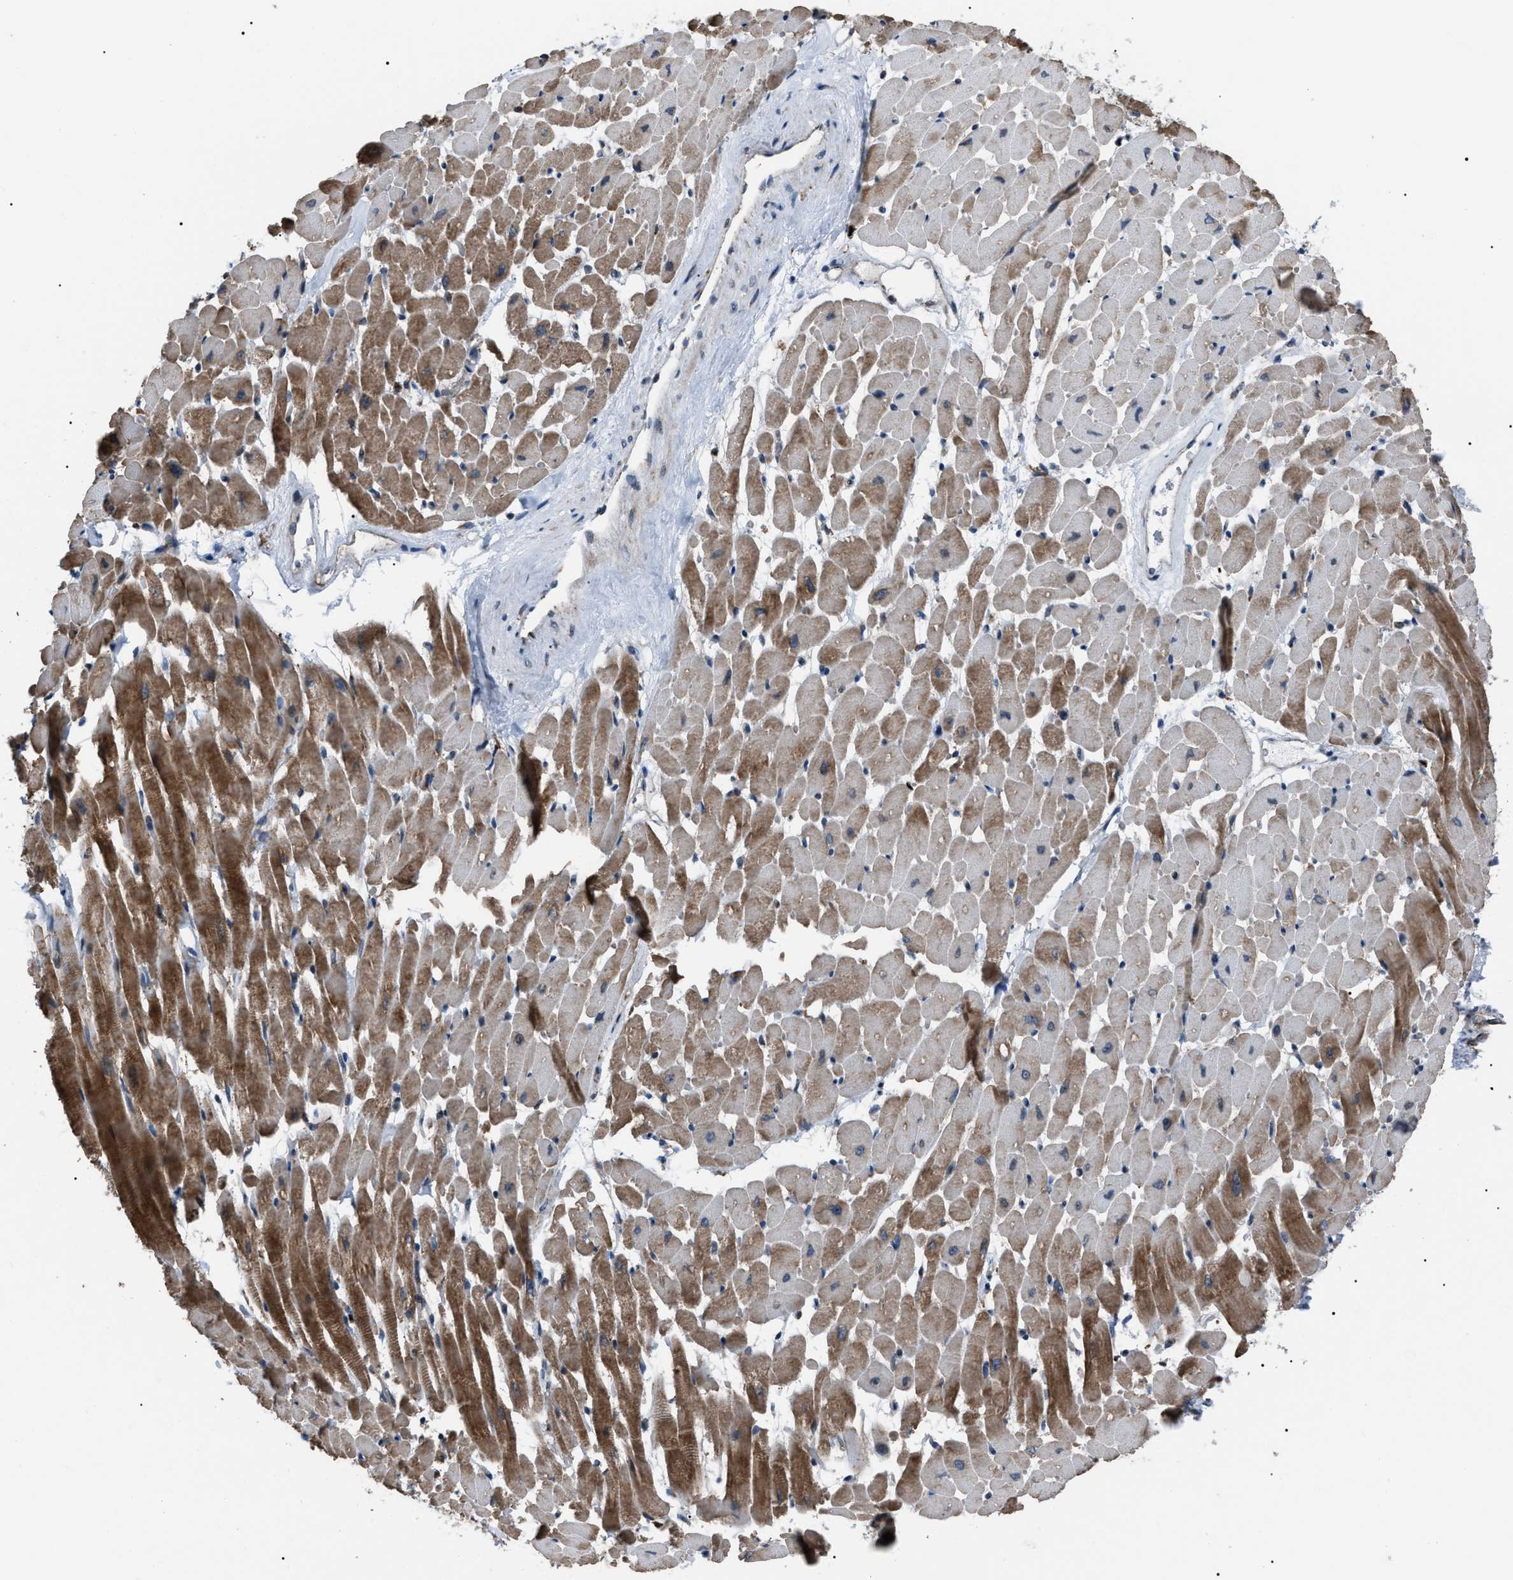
{"staining": {"intensity": "moderate", "quantity": "25%-75%", "location": "cytoplasmic/membranous"}, "tissue": "heart muscle", "cell_type": "Cardiomyocytes", "image_type": "normal", "snomed": [{"axis": "morphology", "description": "Normal tissue, NOS"}, {"axis": "topography", "description": "Heart"}], "caption": "An IHC micrograph of benign tissue is shown. Protein staining in brown labels moderate cytoplasmic/membranous positivity in heart muscle within cardiomyocytes. The staining was performed using DAB, with brown indicating positive protein expression. Nuclei are stained blue with hematoxylin.", "gene": "AGO2", "patient": {"sex": "male", "age": 45}}